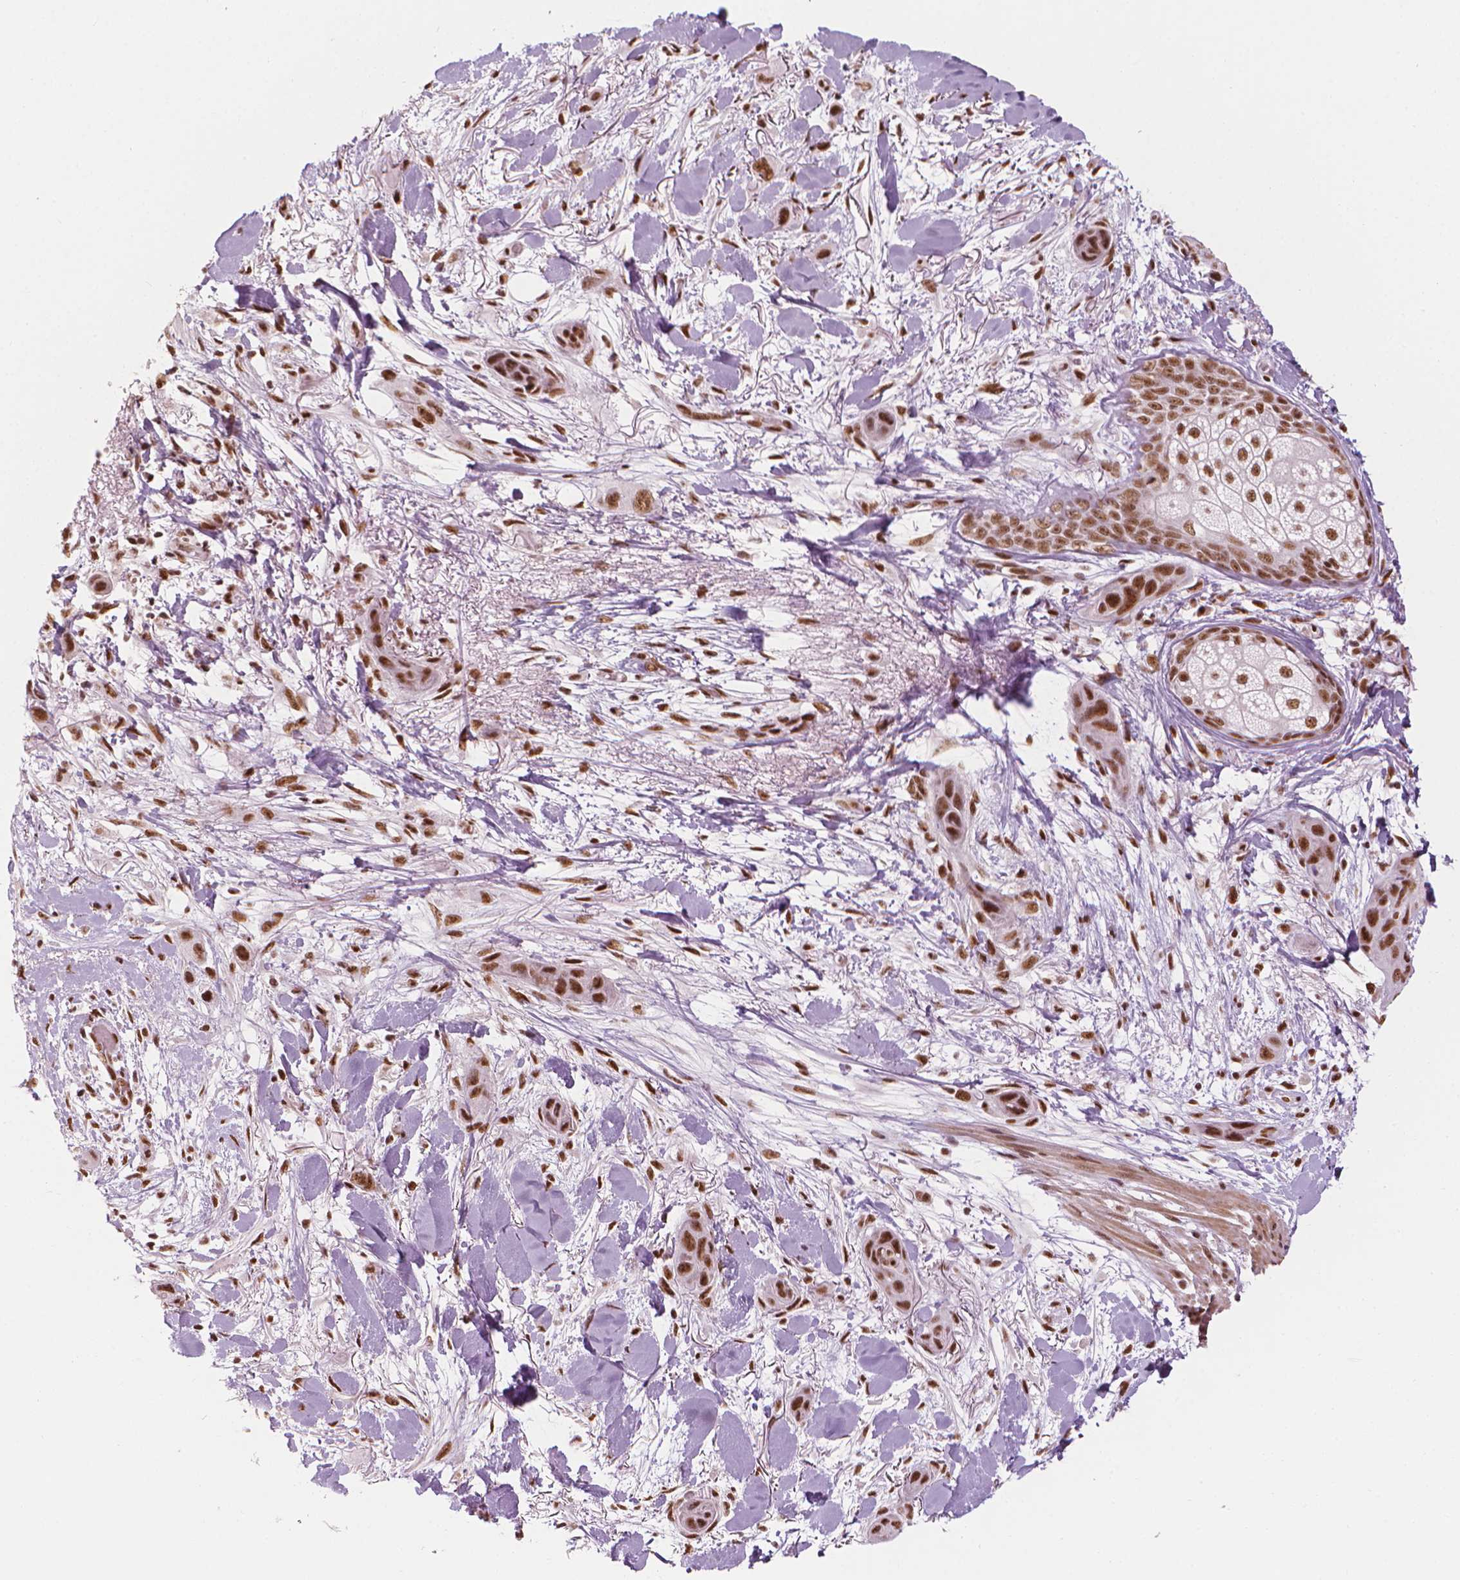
{"staining": {"intensity": "strong", "quantity": ">75%", "location": "nuclear"}, "tissue": "skin cancer", "cell_type": "Tumor cells", "image_type": "cancer", "snomed": [{"axis": "morphology", "description": "Squamous cell carcinoma, NOS"}, {"axis": "topography", "description": "Skin"}], "caption": "Strong nuclear protein expression is seen in approximately >75% of tumor cells in skin cancer (squamous cell carcinoma).", "gene": "ELF2", "patient": {"sex": "male", "age": 79}}